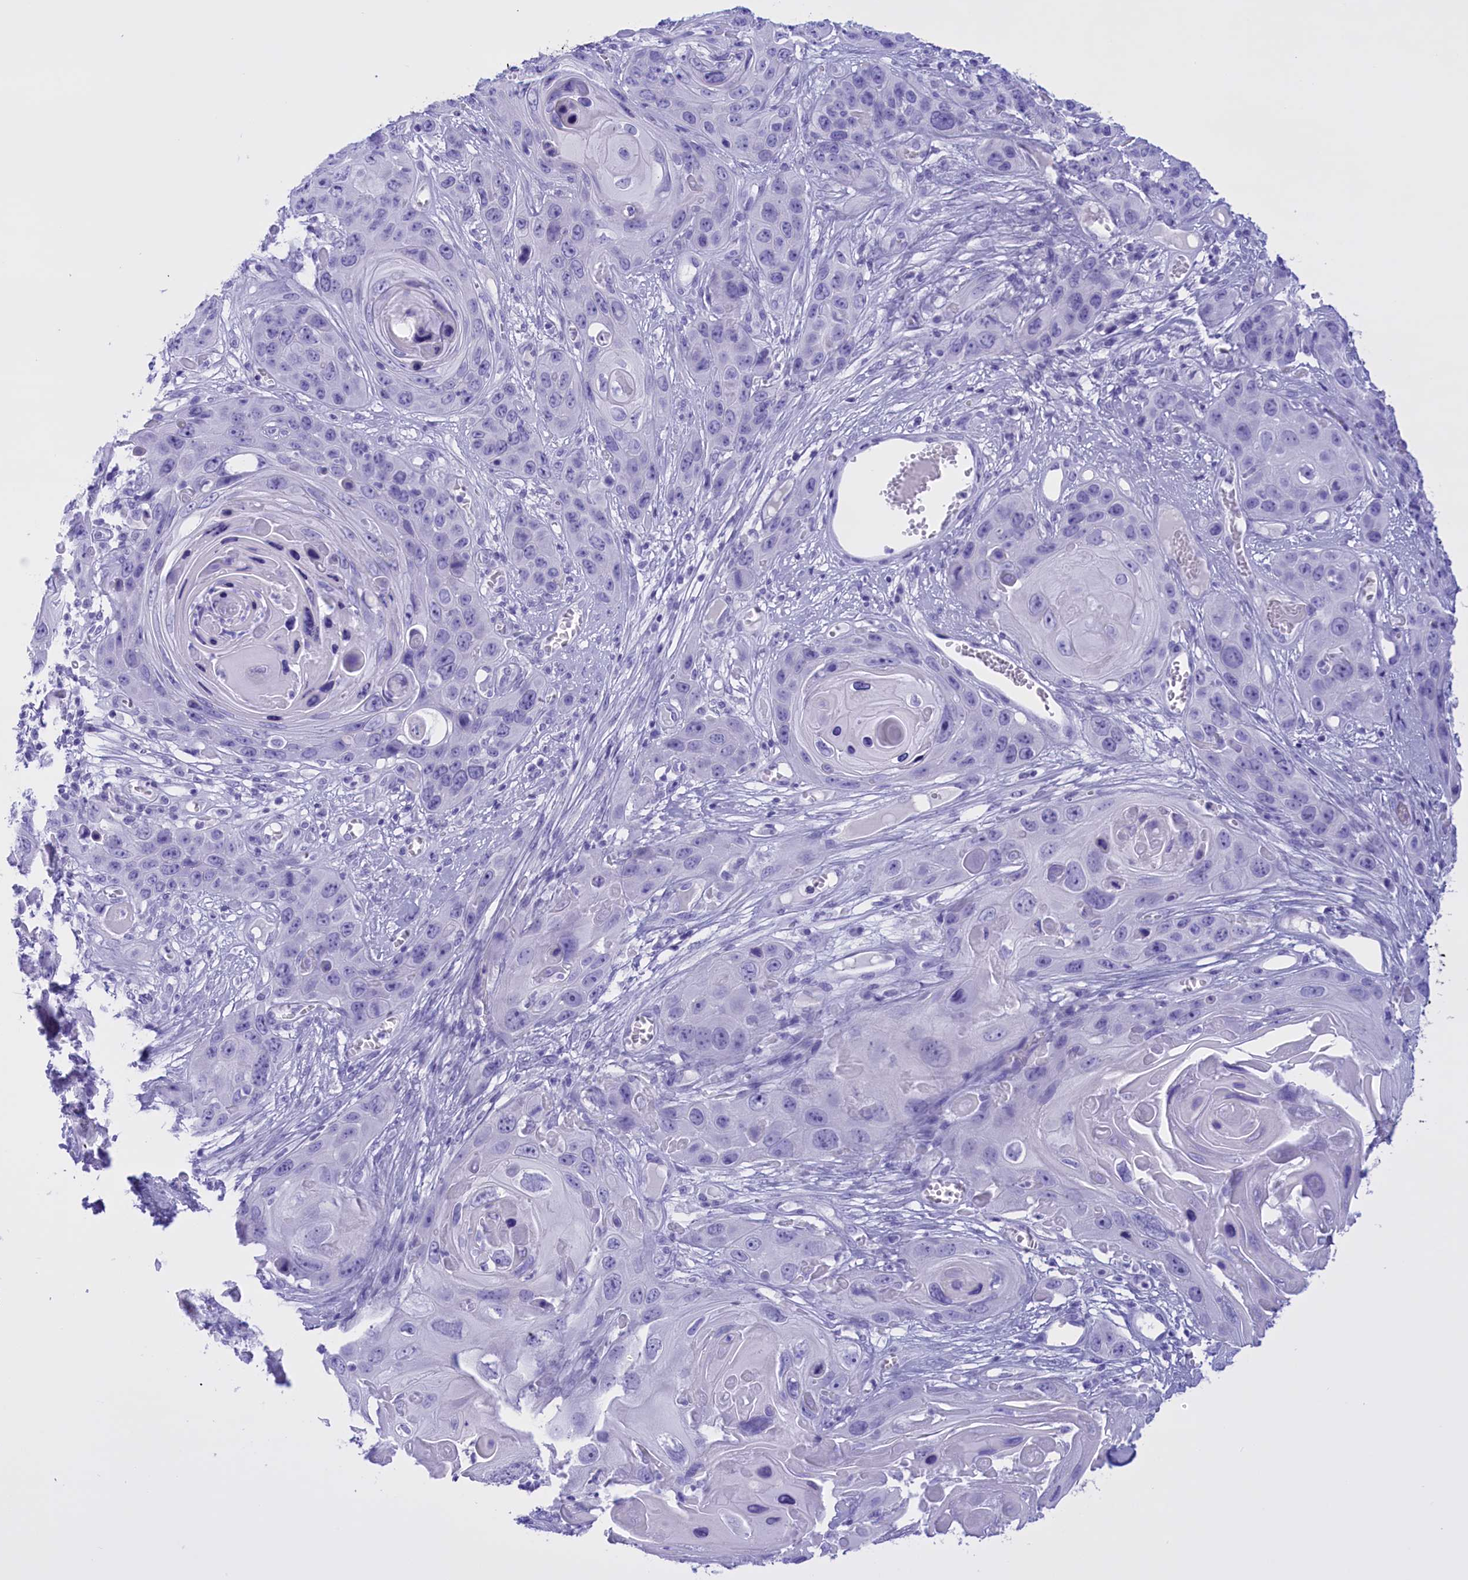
{"staining": {"intensity": "negative", "quantity": "none", "location": "none"}, "tissue": "skin cancer", "cell_type": "Tumor cells", "image_type": "cancer", "snomed": [{"axis": "morphology", "description": "Squamous cell carcinoma, NOS"}, {"axis": "topography", "description": "Skin"}], "caption": "IHC of human skin squamous cell carcinoma exhibits no positivity in tumor cells. (DAB (3,3'-diaminobenzidine) IHC, high magnification).", "gene": "BRI3", "patient": {"sex": "male", "age": 55}}